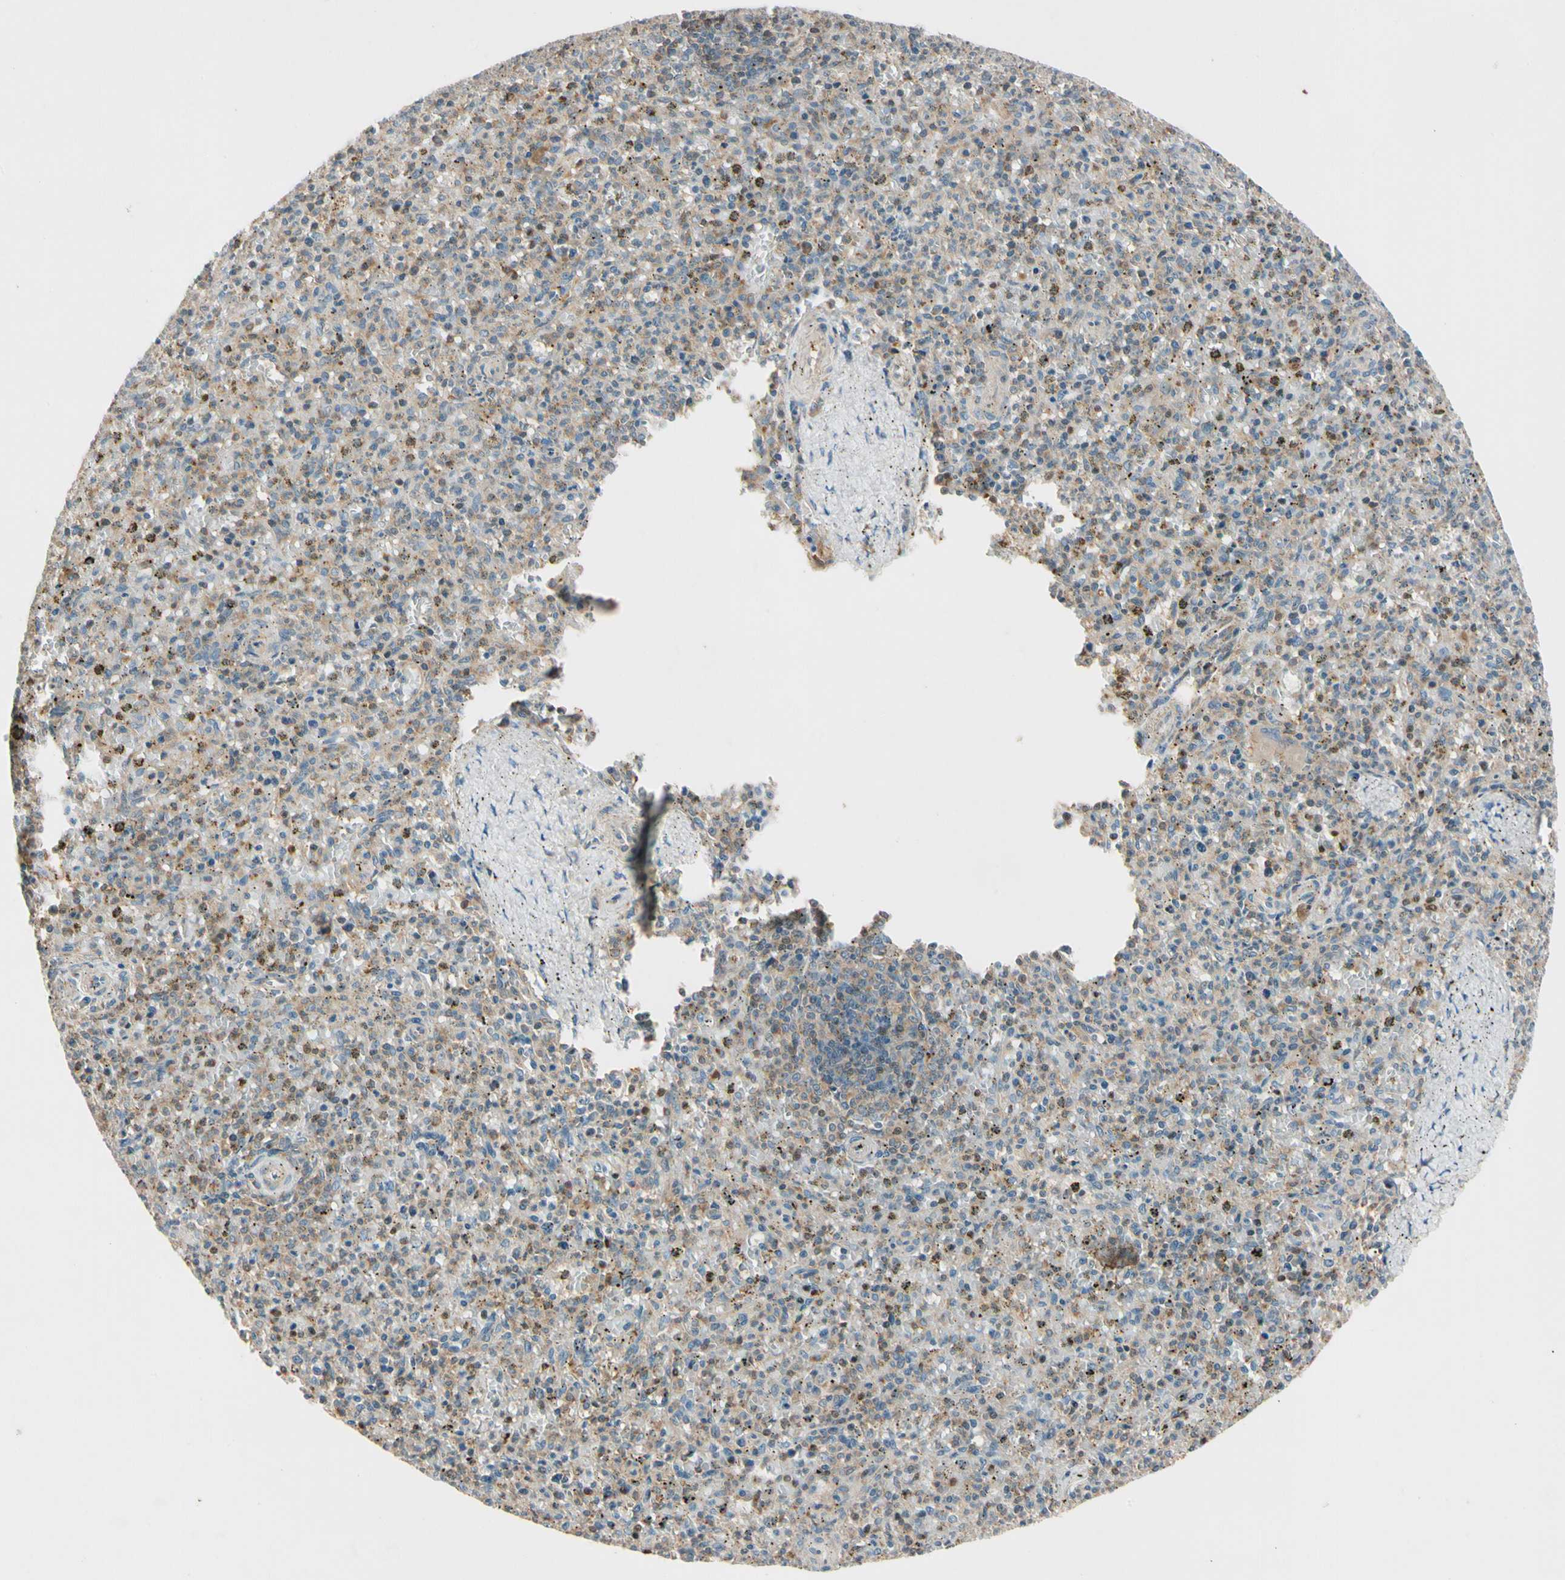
{"staining": {"intensity": "weak", "quantity": ">75%", "location": "cytoplasmic/membranous"}, "tissue": "spleen", "cell_type": "Cells in red pulp", "image_type": "normal", "snomed": [{"axis": "morphology", "description": "Normal tissue, NOS"}, {"axis": "topography", "description": "Spleen"}], "caption": "Weak cytoplasmic/membranous positivity for a protein is identified in approximately >75% of cells in red pulp of unremarkable spleen using immunohistochemistry (IHC).", "gene": "CDH6", "patient": {"sex": "male", "age": 72}}